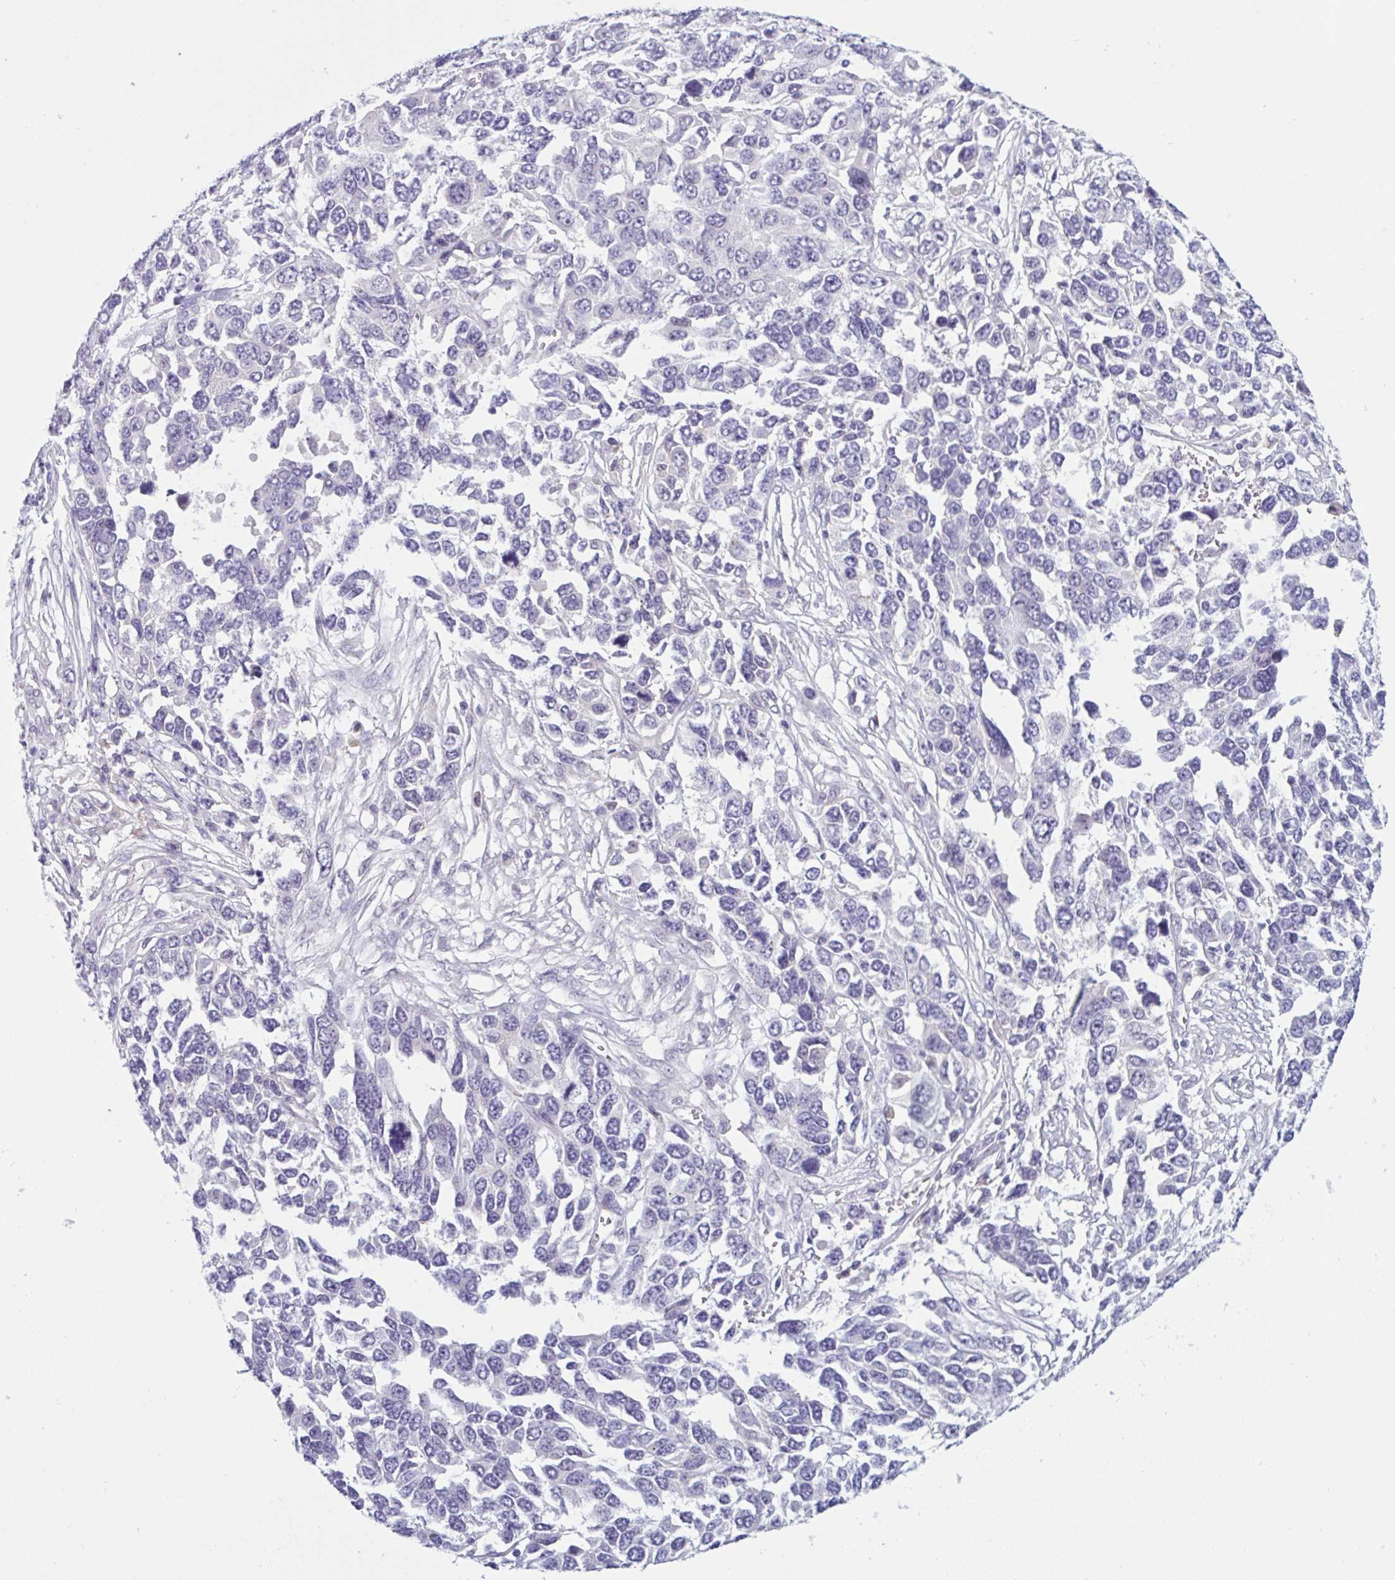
{"staining": {"intensity": "negative", "quantity": "none", "location": "none"}, "tissue": "ovarian cancer", "cell_type": "Tumor cells", "image_type": "cancer", "snomed": [{"axis": "morphology", "description": "Cystadenocarcinoma, serous, NOS"}, {"axis": "topography", "description": "Ovary"}], "caption": "This is an immunohistochemistry (IHC) image of human serous cystadenocarcinoma (ovarian). There is no positivity in tumor cells.", "gene": "WNT9B", "patient": {"sex": "female", "age": 76}}